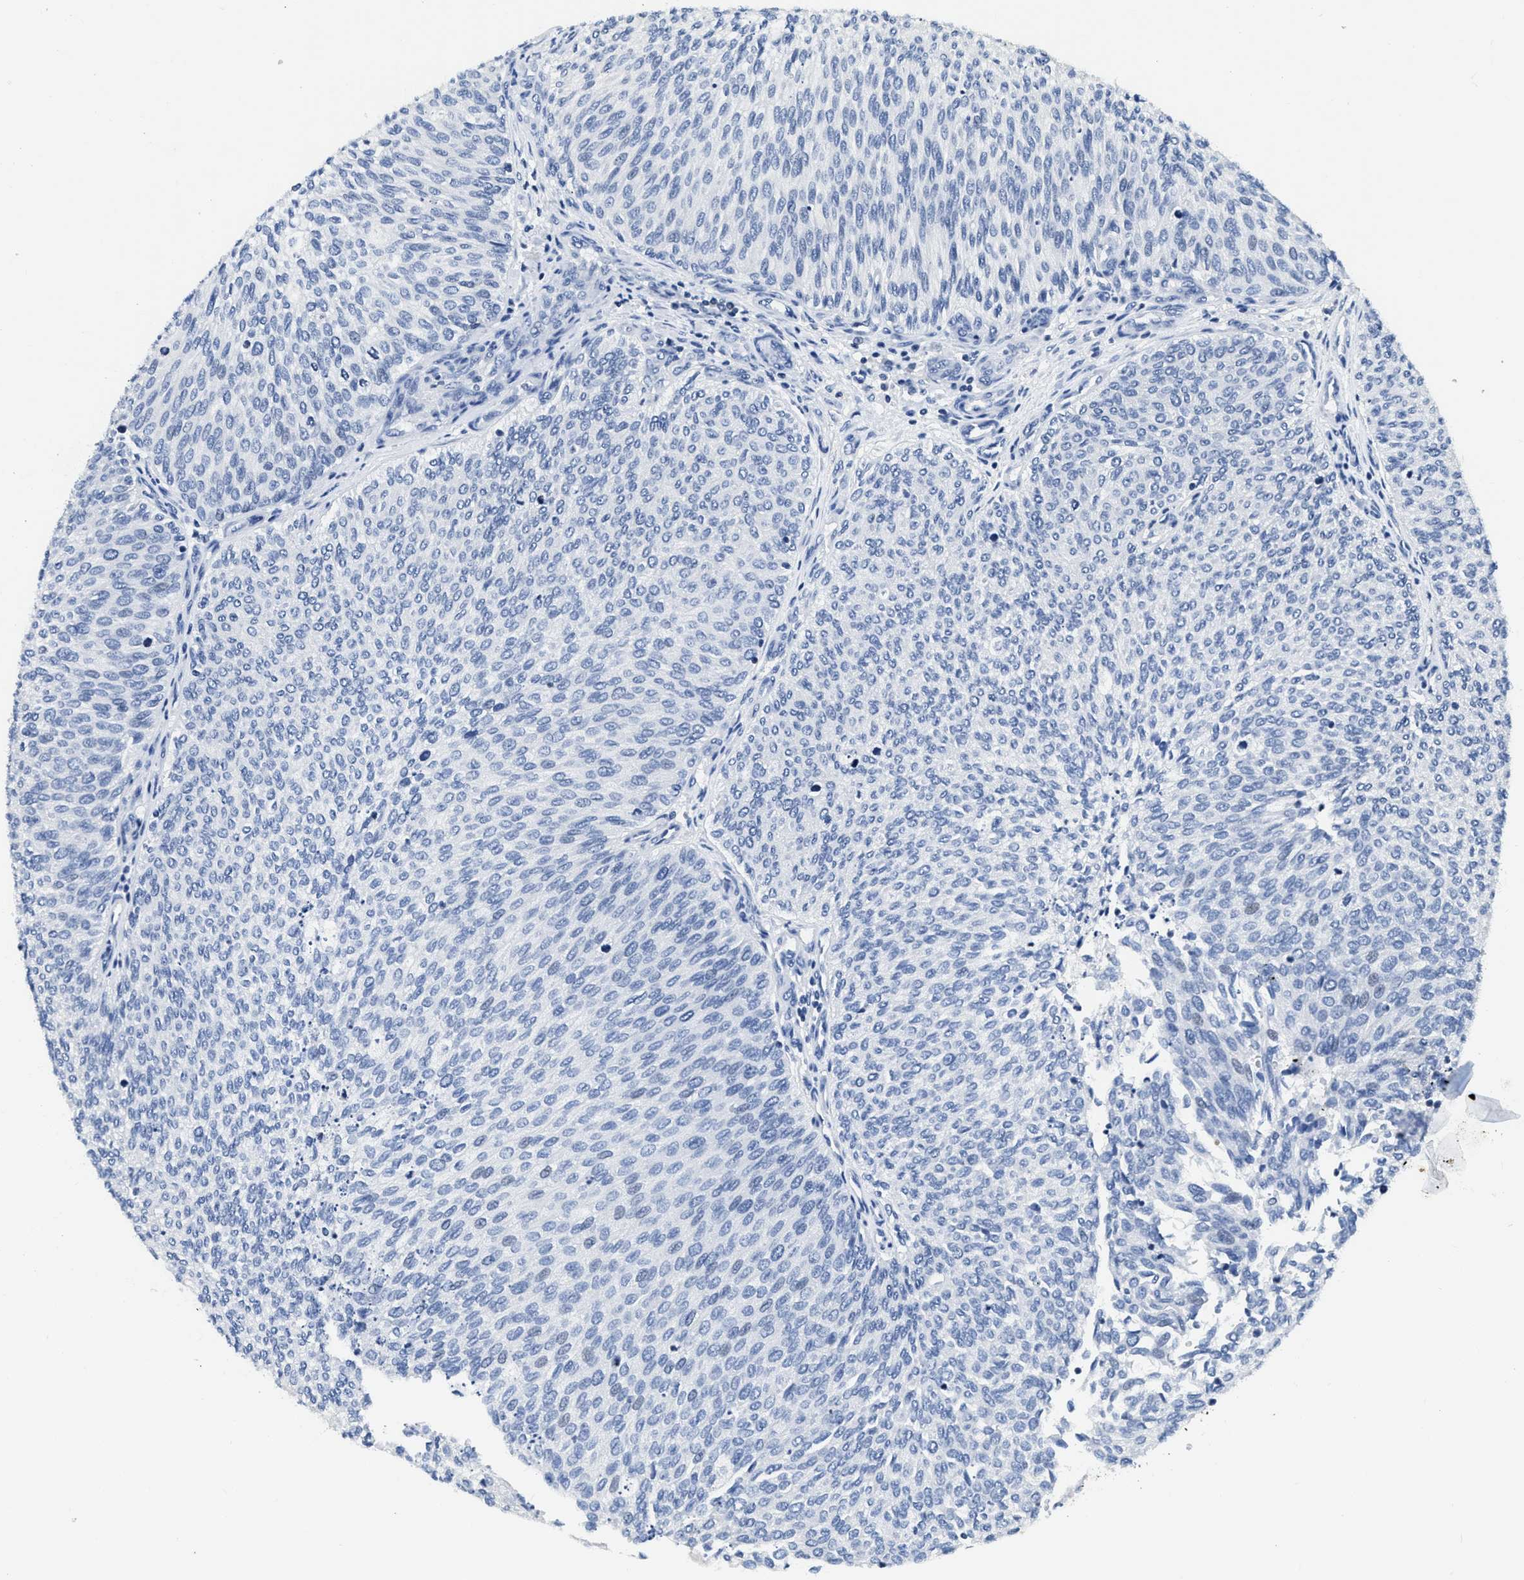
{"staining": {"intensity": "negative", "quantity": "none", "location": "none"}, "tissue": "urothelial cancer", "cell_type": "Tumor cells", "image_type": "cancer", "snomed": [{"axis": "morphology", "description": "Urothelial carcinoma, Low grade"}, {"axis": "topography", "description": "Urinary bladder"}], "caption": "A histopathology image of urothelial cancer stained for a protein exhibits no brown staining in tumor cells.", "gene": "FBLN2", "patient": {"sex": "female", "age": 79}}